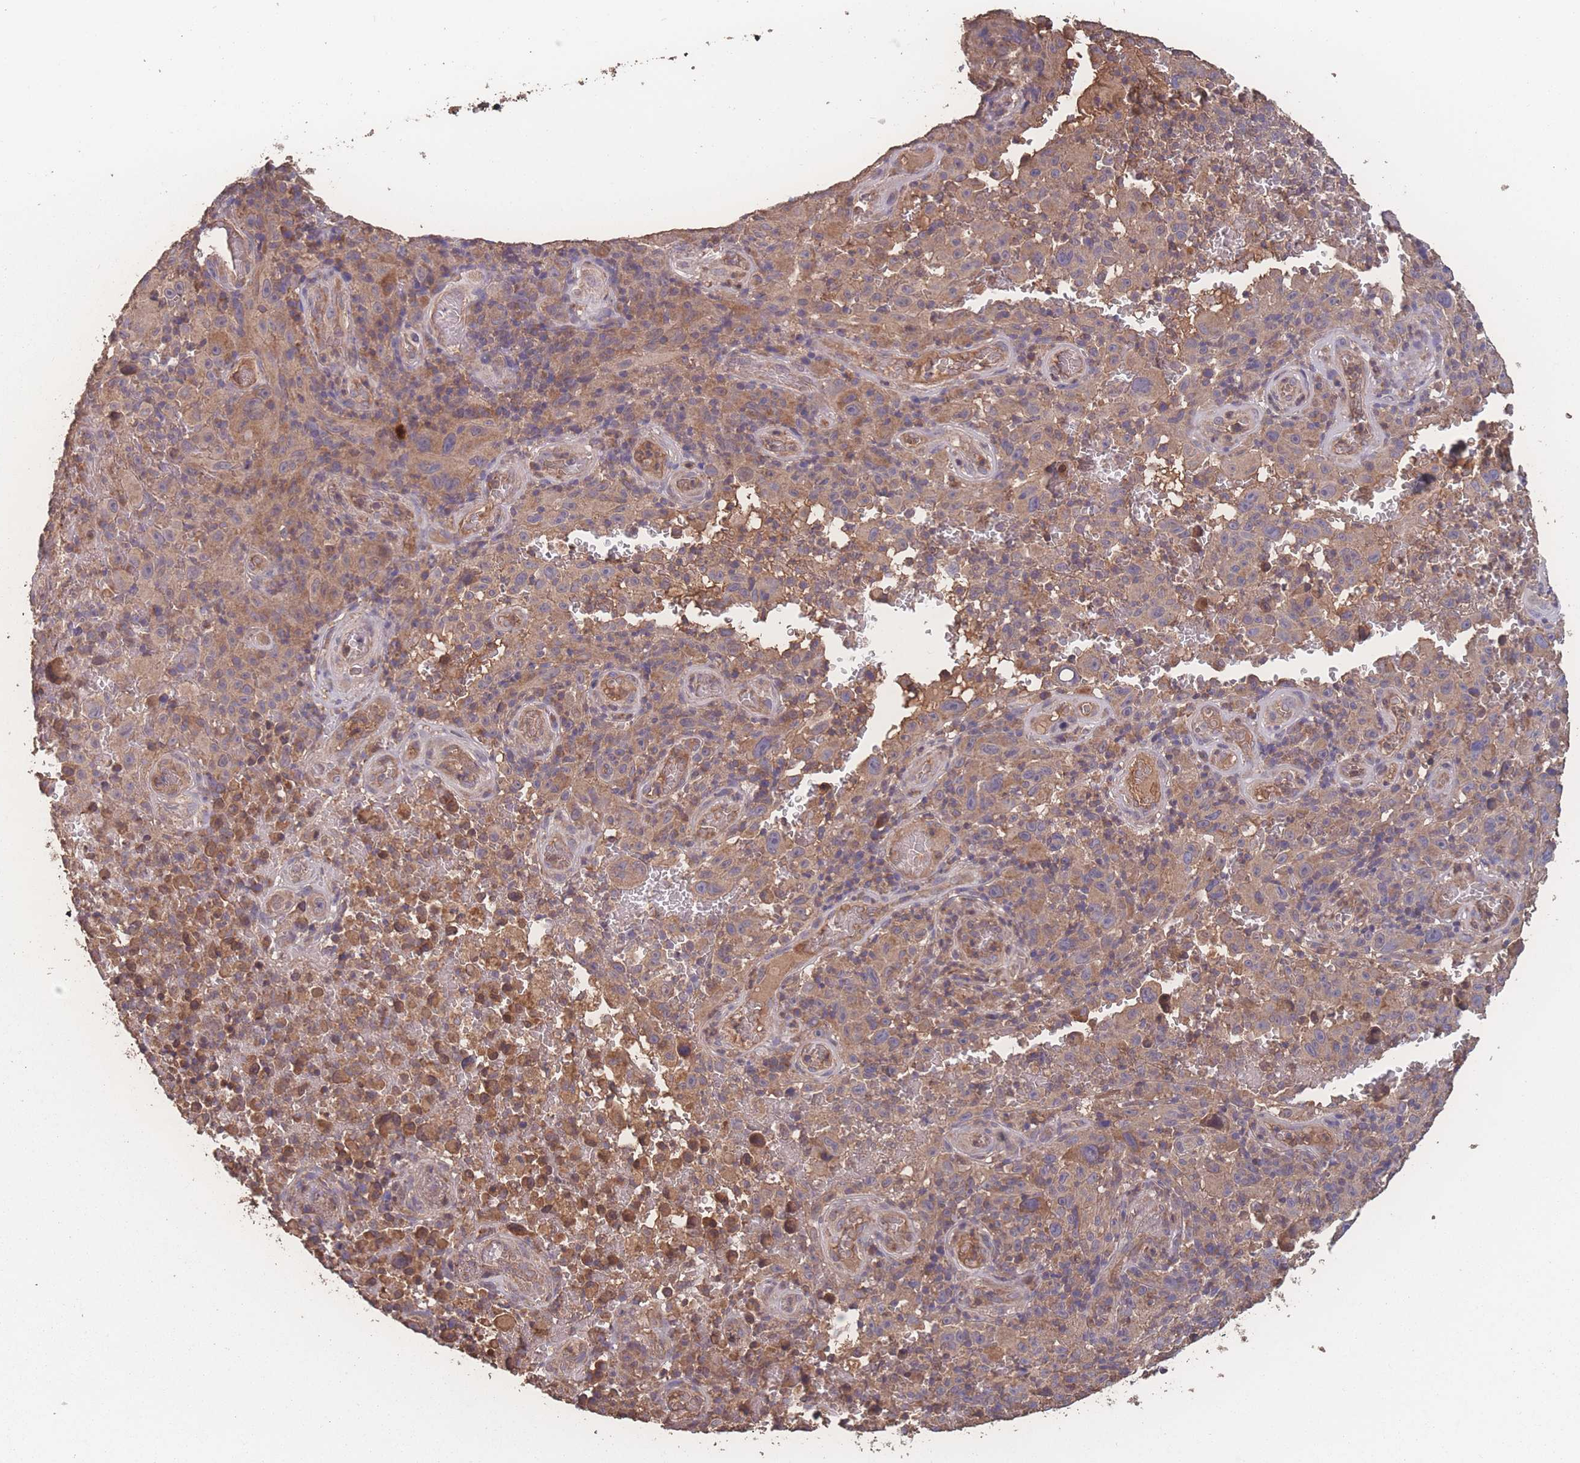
{"staining": {"intensity": "moderate", "quantity": "<25%", "location": "cytoplasmic/membranous"}, "tissue": "melanoma", "cell_type": "Tumor cells", "image_type": "cancer", "snomed": [{"axis": "morphology", "description": "Malignant melanoma, NOS"}, {"axis": "topography", "description": "Skin"}], "caption": "About <25% of tumor cells in human melanoma reveal moderate cytoplasmic/membranous protein expression as visualized by brown immunohistochemical staining.", "gene": "ATXN10", "patient": {"sex": "female", "age": 82}}